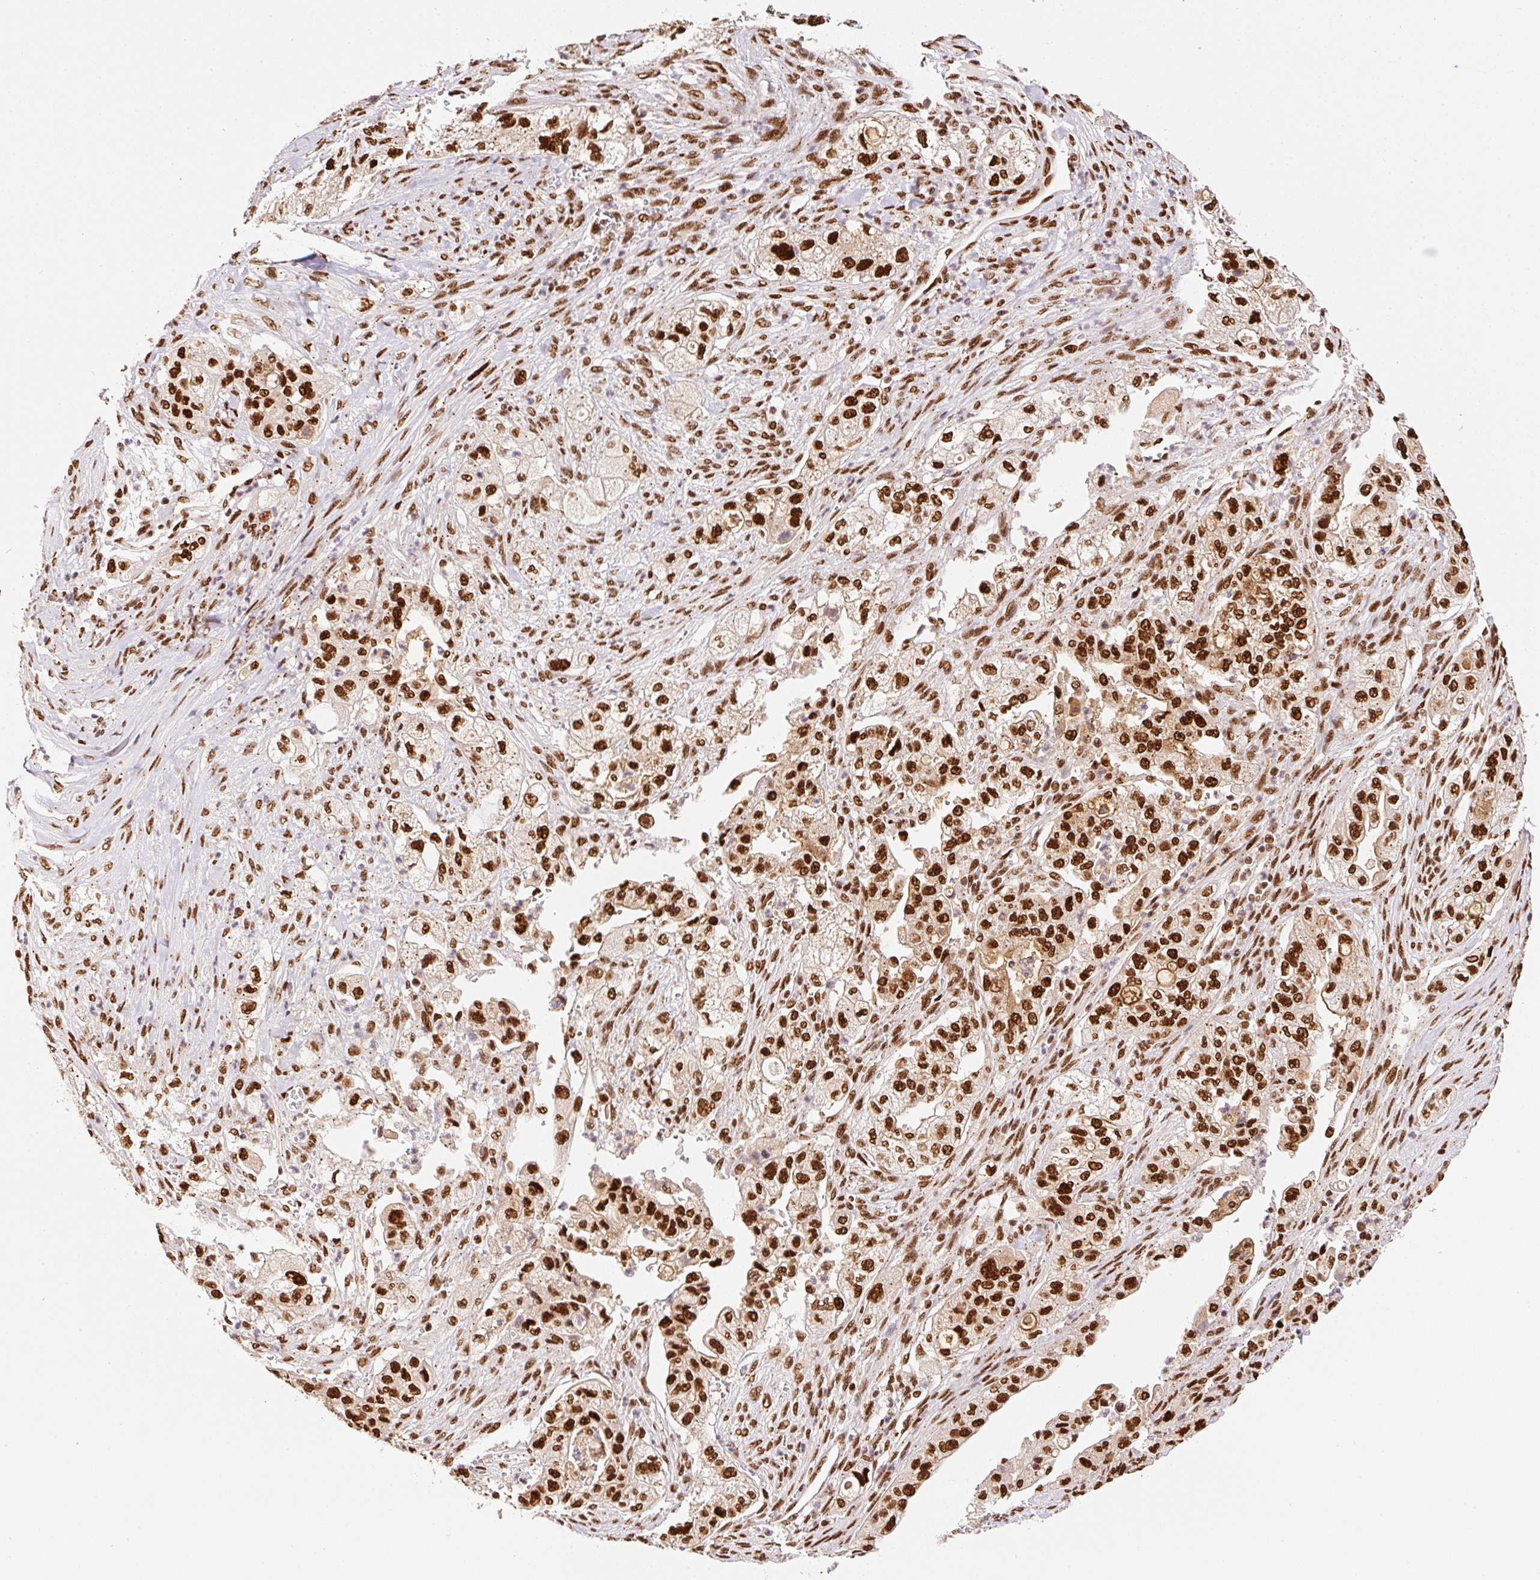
{"staining": {"intensity": "strong", "quantity": ">75%", "location": "nuclear"}, "tissue": "pancreatic cancer", "cell_type": "Tumor cells", "image_type": "cancer", "snomed": [{"axis": "morphology", "description": "Adenocarcinoma, NOS"}, {"axis": "topography", "description": "Pancreas"}], "caption": "This is a histology image of IHC staining of pancreatic adenocarcinoma, which shows strong positivity in the nuclear of tumor cells.", "gene": "GPR139", "patient": {"sex": "female", "age": 78}}